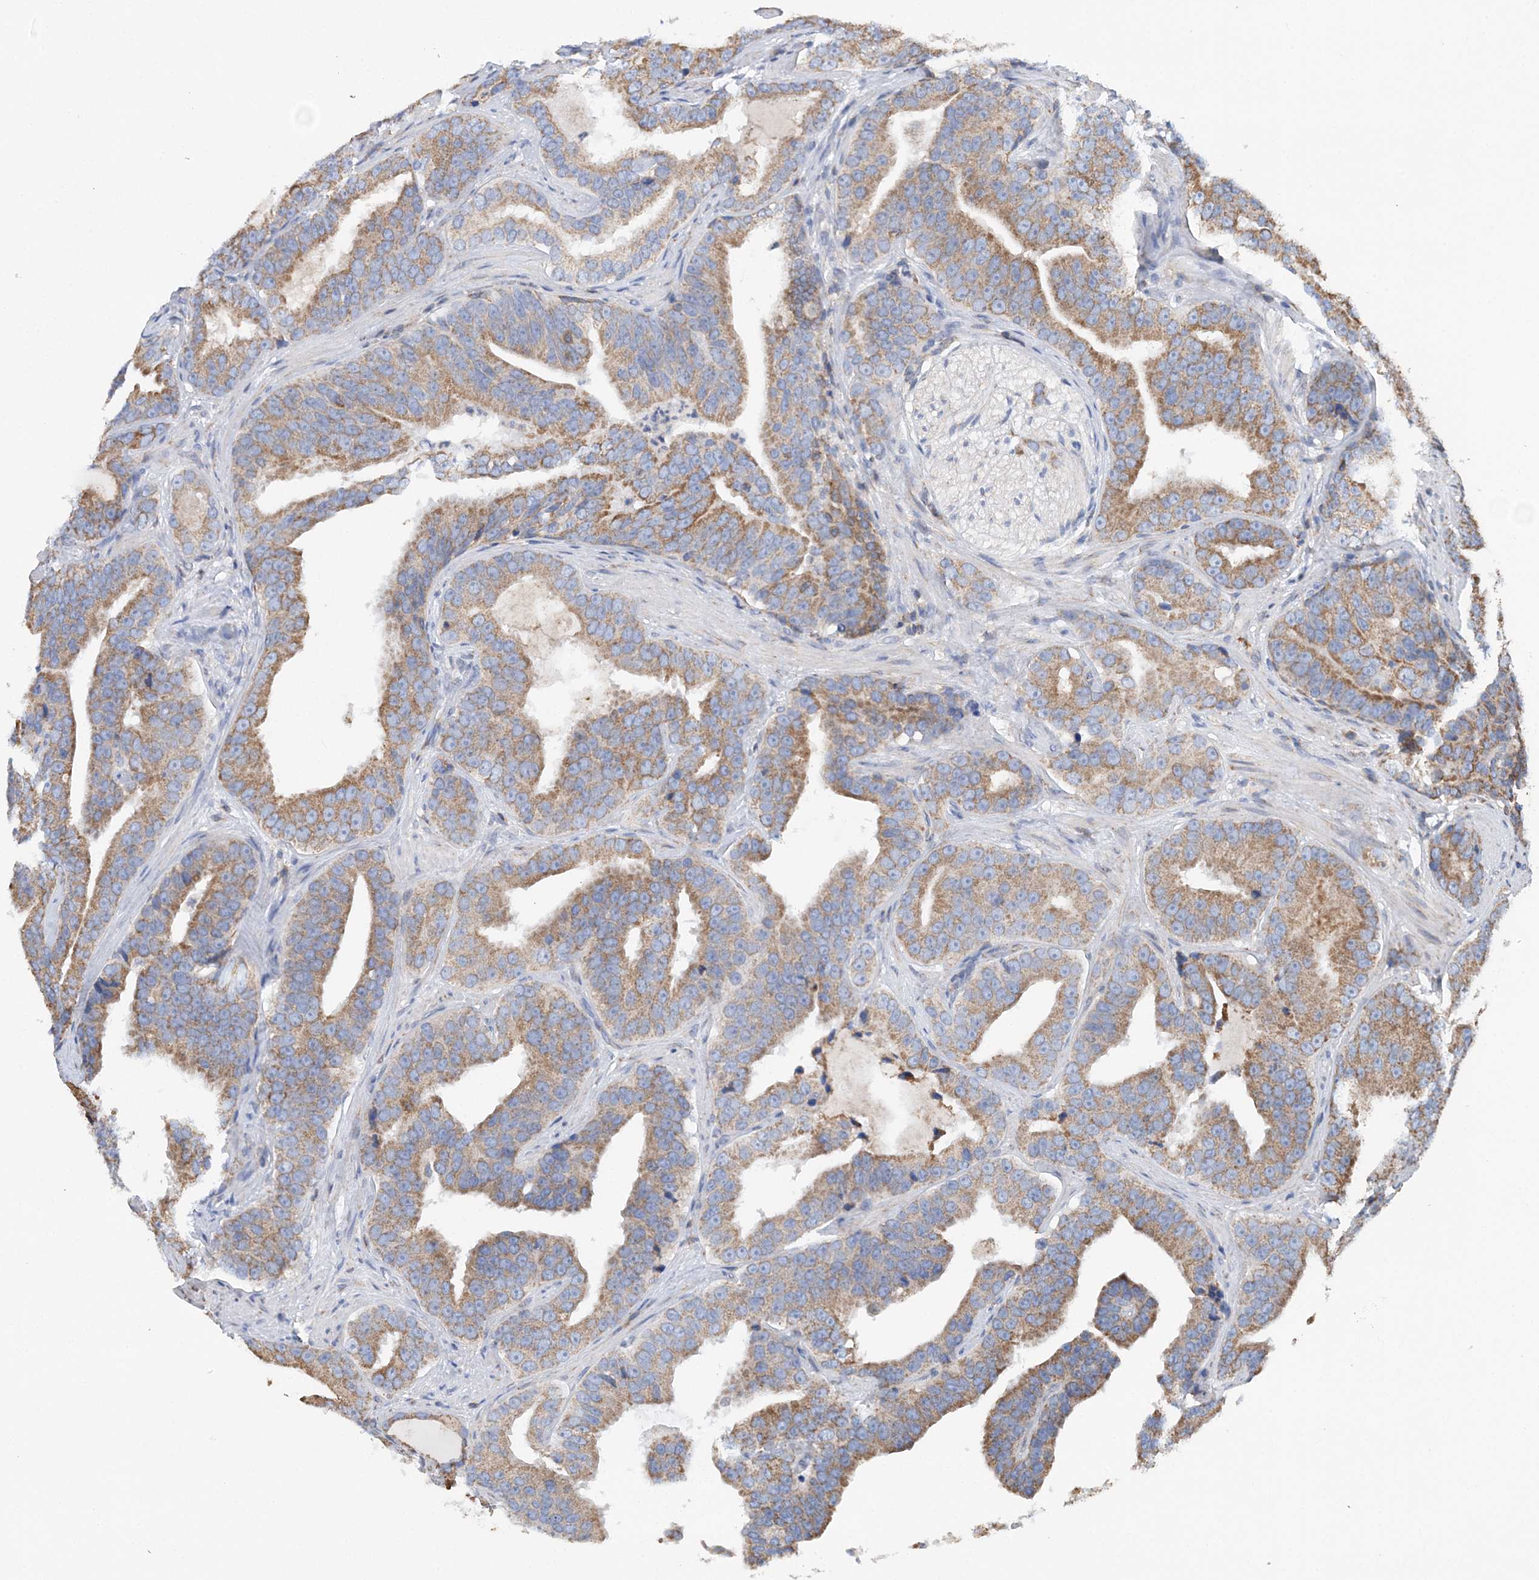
{"staining": {"intensity": "moderate", "quantity": ">75%", "location": "cytoplasmic/membranous"}, "tissue": "prostate cancer", "cell_type": "Tumor cells", "image_type": "cancer", "snomed": [{"axis": "morphology", "description": "Adenocarcinoma, Low grade"}, {"axis": "topography", "description": "Prostate"}], "caption": "Prostate cancer tissue shows moderate cytoplasmic/membranous staining in about >75% of tumor cells, visualized by immunohistochemistry.", "gene": "TTC32", "patient": {"sex": "male", "age": 59}}